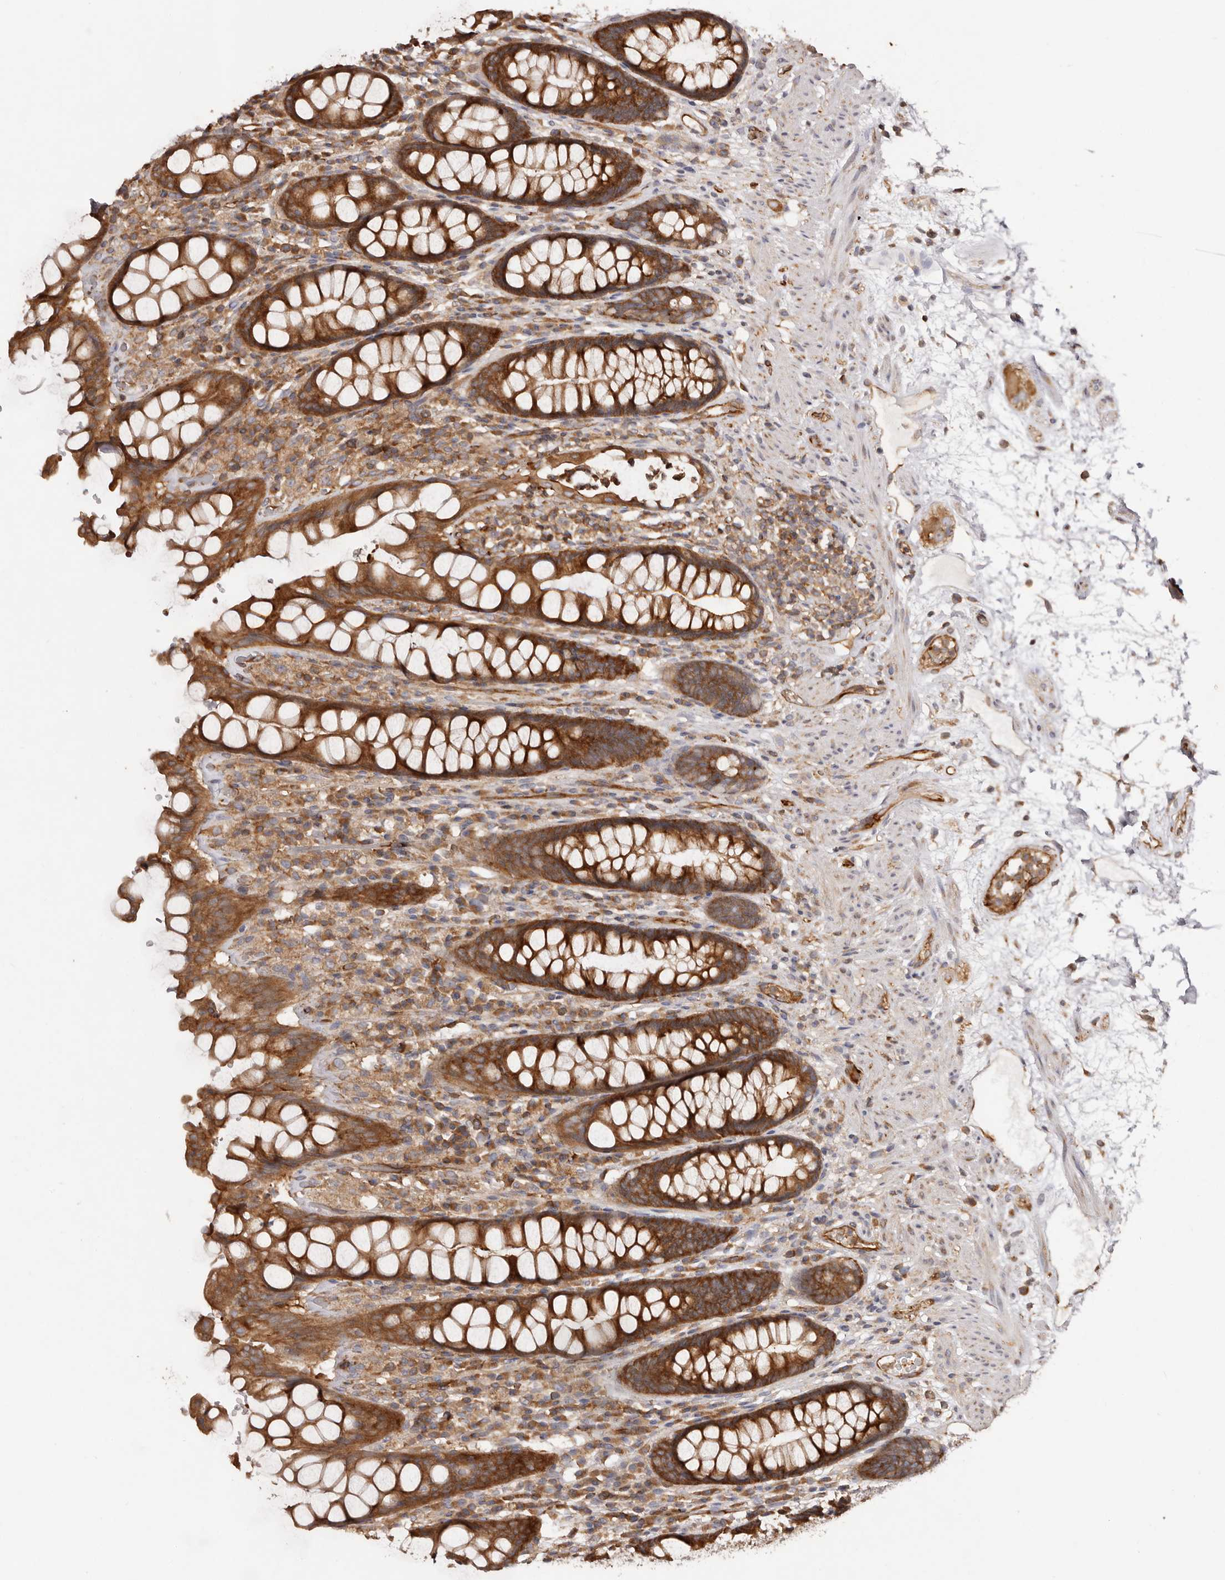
{"staining": {"intensity": "strong", "quantity": ">75%", "location": "cytoplasmic/membranous"}, "tissue": "rectum", "cell_type": "Glandular cells", "image_type": "normal", "snomed": [{"axis": "morphology", "description": "Normal tissue, NOS"}, {"axis": "topography", "description": "Rectum"}], "caption": "Strong cytoplasmic/membranous staining is appreciated in approximately >75% of glandular cells in benign rectum.", "gene": "RPS6", "patient": {"sex": "male", "age": 64}}